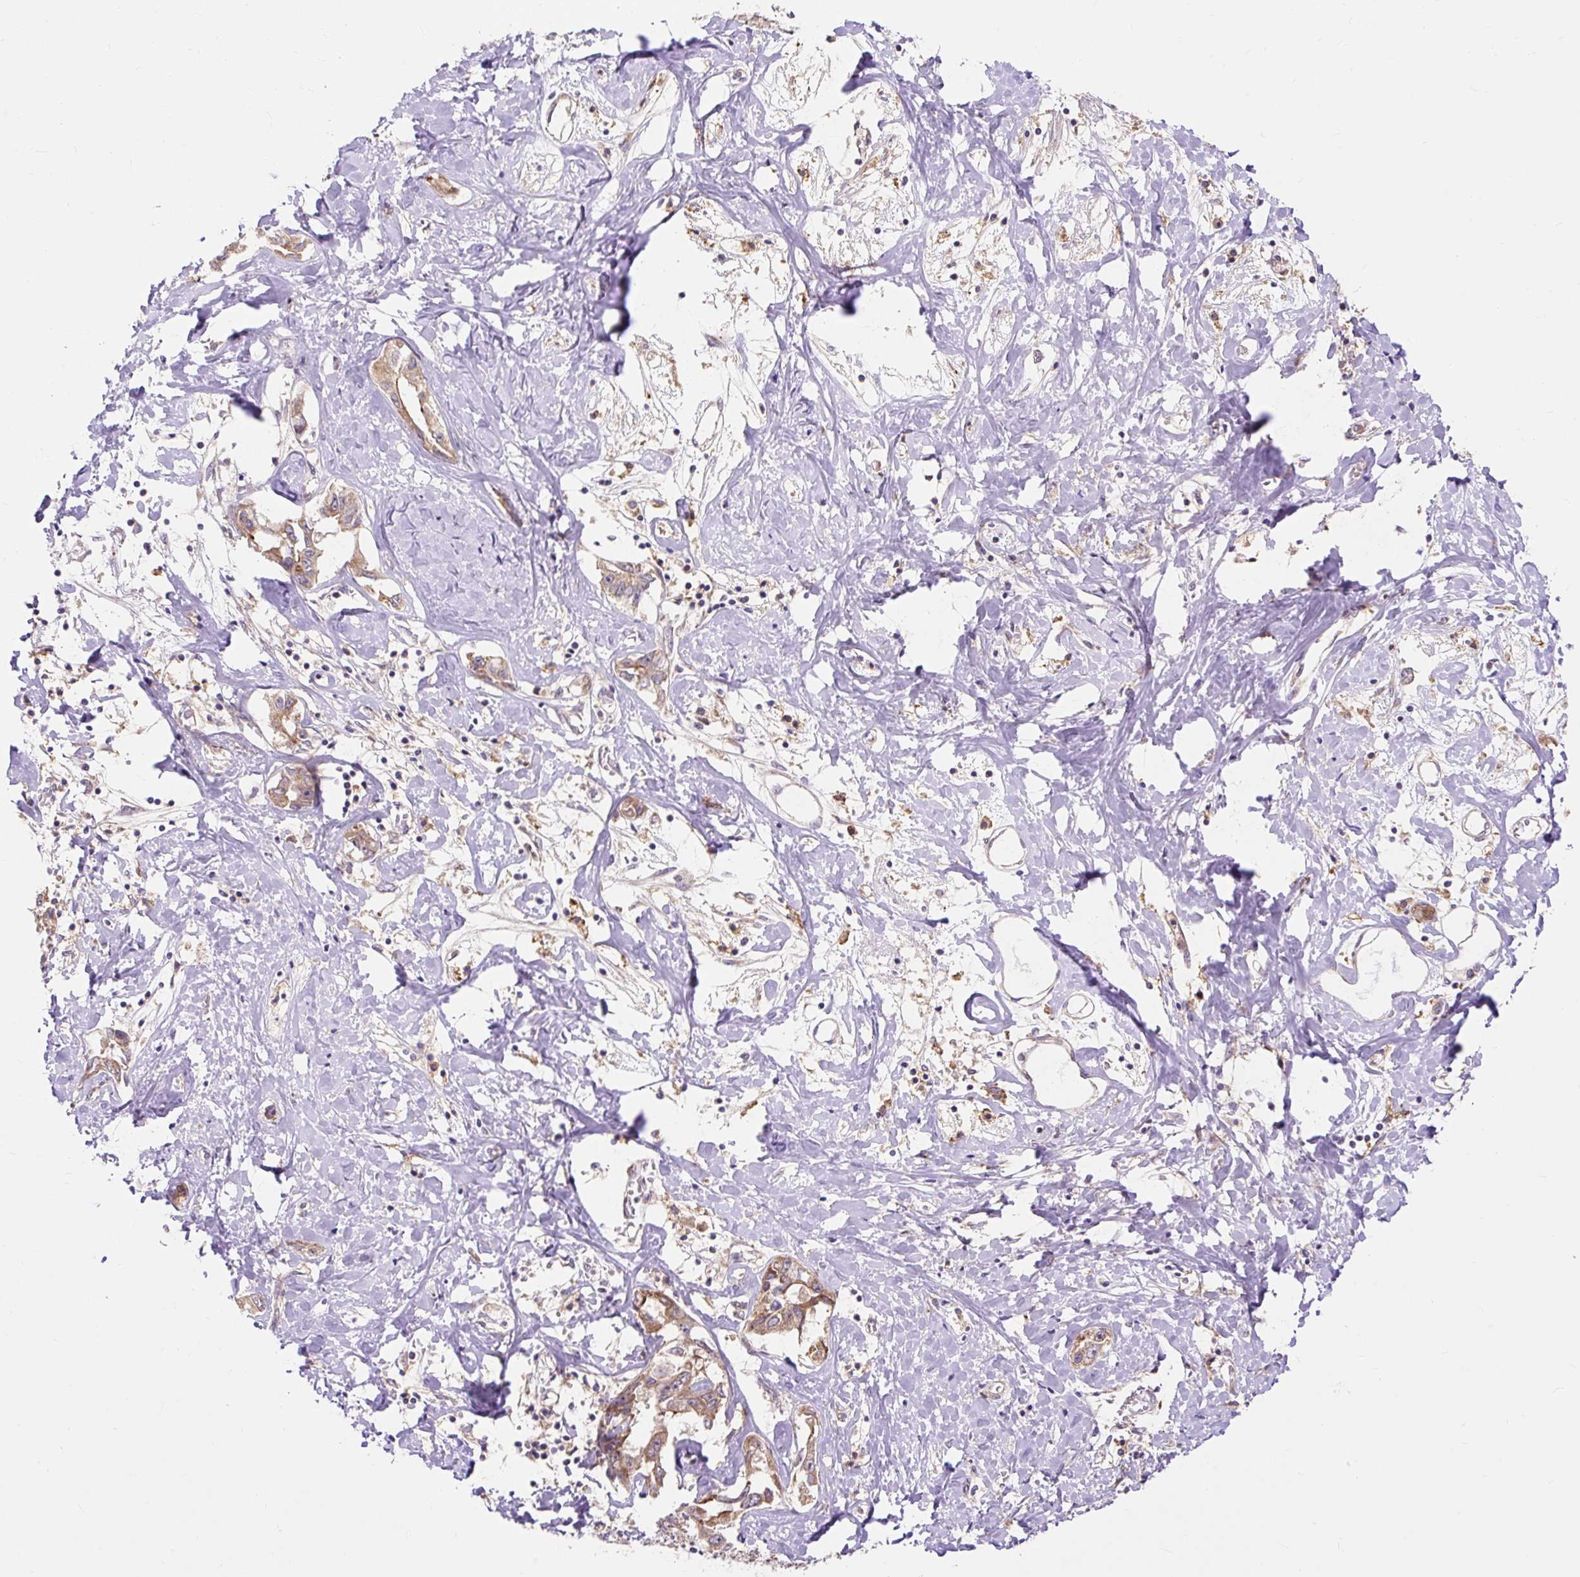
{"staining": {"intensity": "moderate", "quantity": ">75%", "location": "cytoplasmic/membranous"}, "tissue": "liver cancer", "cell_type": "Tumor cells", "image_type": "cancer", "snomed": [{"axis": "morphology", "description": "Cholangiocarcinoma"}, {"axis": "topography", "description": "Liver"}], "caption": "Immunohistochemistry histopathology image of neoplastic tissue: liver cancer (cholangiocarcinoma) stained using immunohistochemistry shows medium levels of moderate protein expression localized specifically in the cytoplasmic/membranous of tumor cells, appearing as a cytoplasmic/membranous brown color.", "gene": "TRIAP1", "patient": {"sex": "male", "age": 59}}